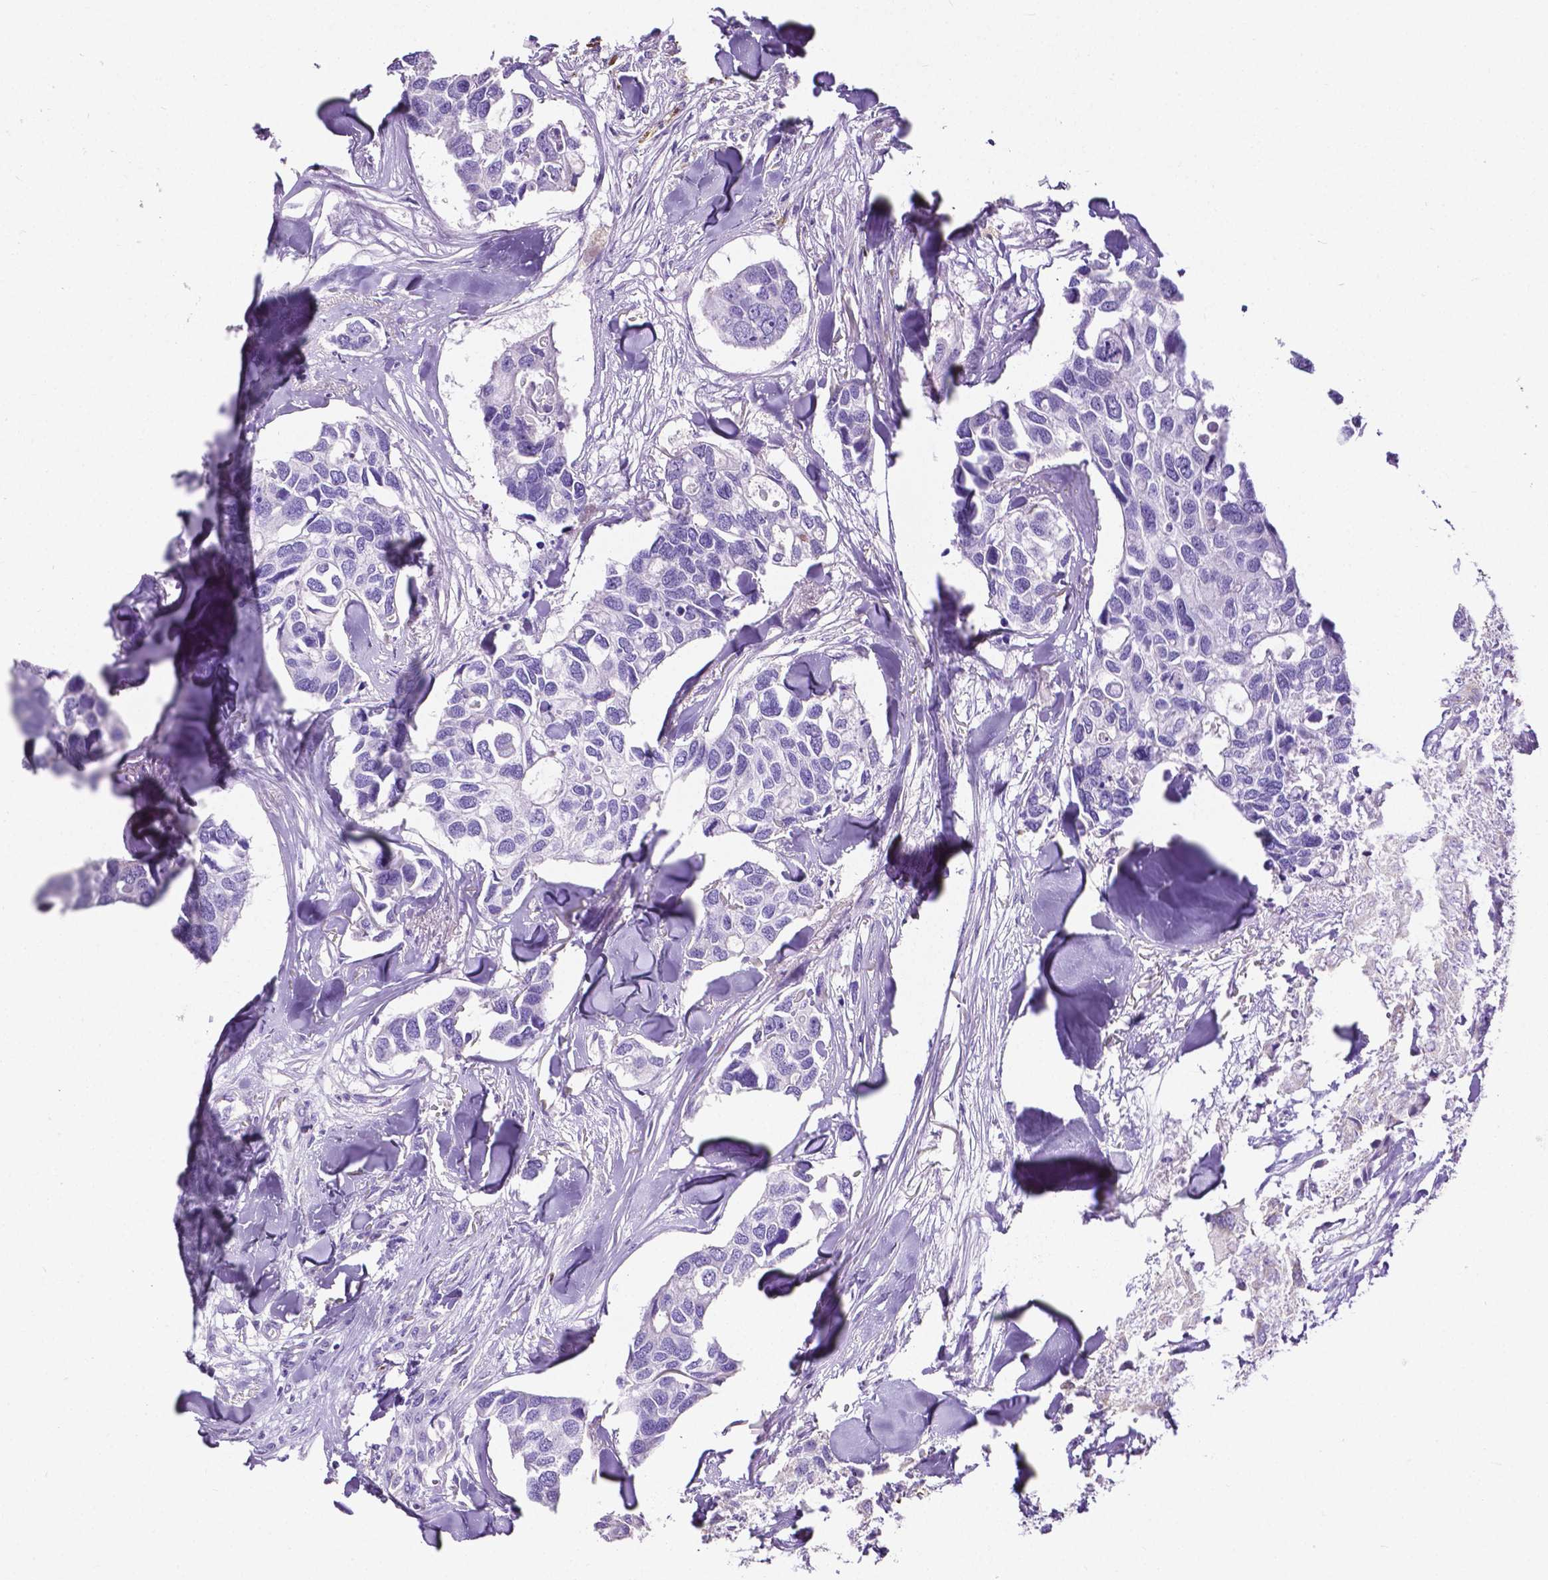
{"staining": {"intensity": "negative", "quantity": "none", "location": "none"}, "tissue": "breast cancer", "cell_type": "Tumor cells", "image_type": "cancer", "snomed": [{"axis": "morphology", "description": "Duct carcinoma"}, {"axis": "topography", "description": "Breast"}], "caption": "Tumor cells show no significant expression in breast cancer. Nuclei are stained in blue.", "gene": "MMP9", "patient": {"sex": "female", "age": 83}}